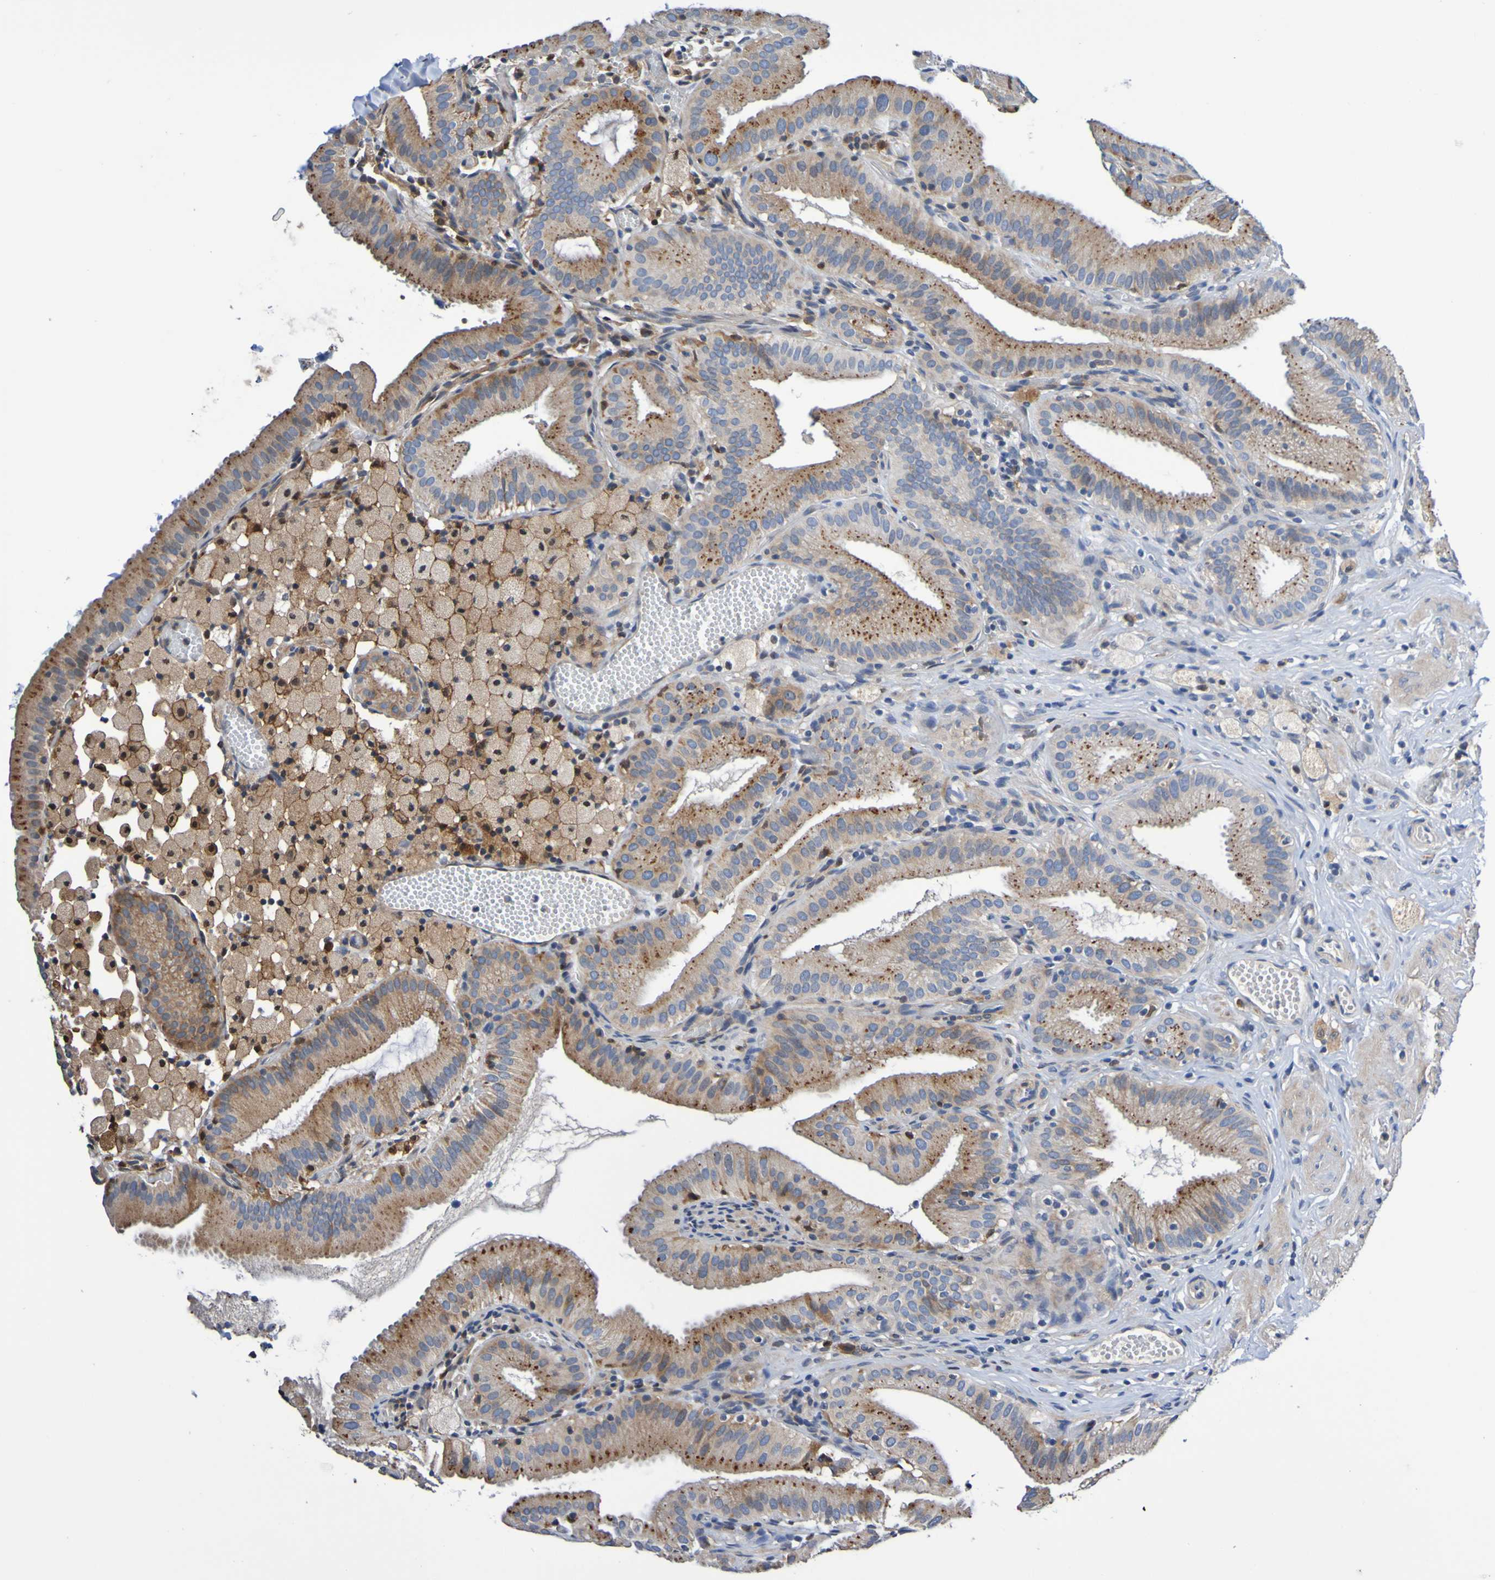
{"staining": {"intensity": "moderate", "quantity": ">75%", "location": "cytoplasmic/membranous"}, "tissue": "gallbladder", "cell_type": "Glandular cells", "image_type": "normal", "snomed": [{"axis": "morphology", "description": "Normal tissue, NOS"}, {"axis": "topography", "description": "Gallbladder"}], "caption": "Immunohistochemistry micrograph of benign gallbladder: gallbladder stained using immunohistochemistry exhibits medium levels of moderate protein expression localized specifically in the cytoplasmic/membranous of glandular cells, appearing as a cytoplasmic/membranous brown color.", "gene": "METAP2", "patient": {"sex": "male", "age": 54}}